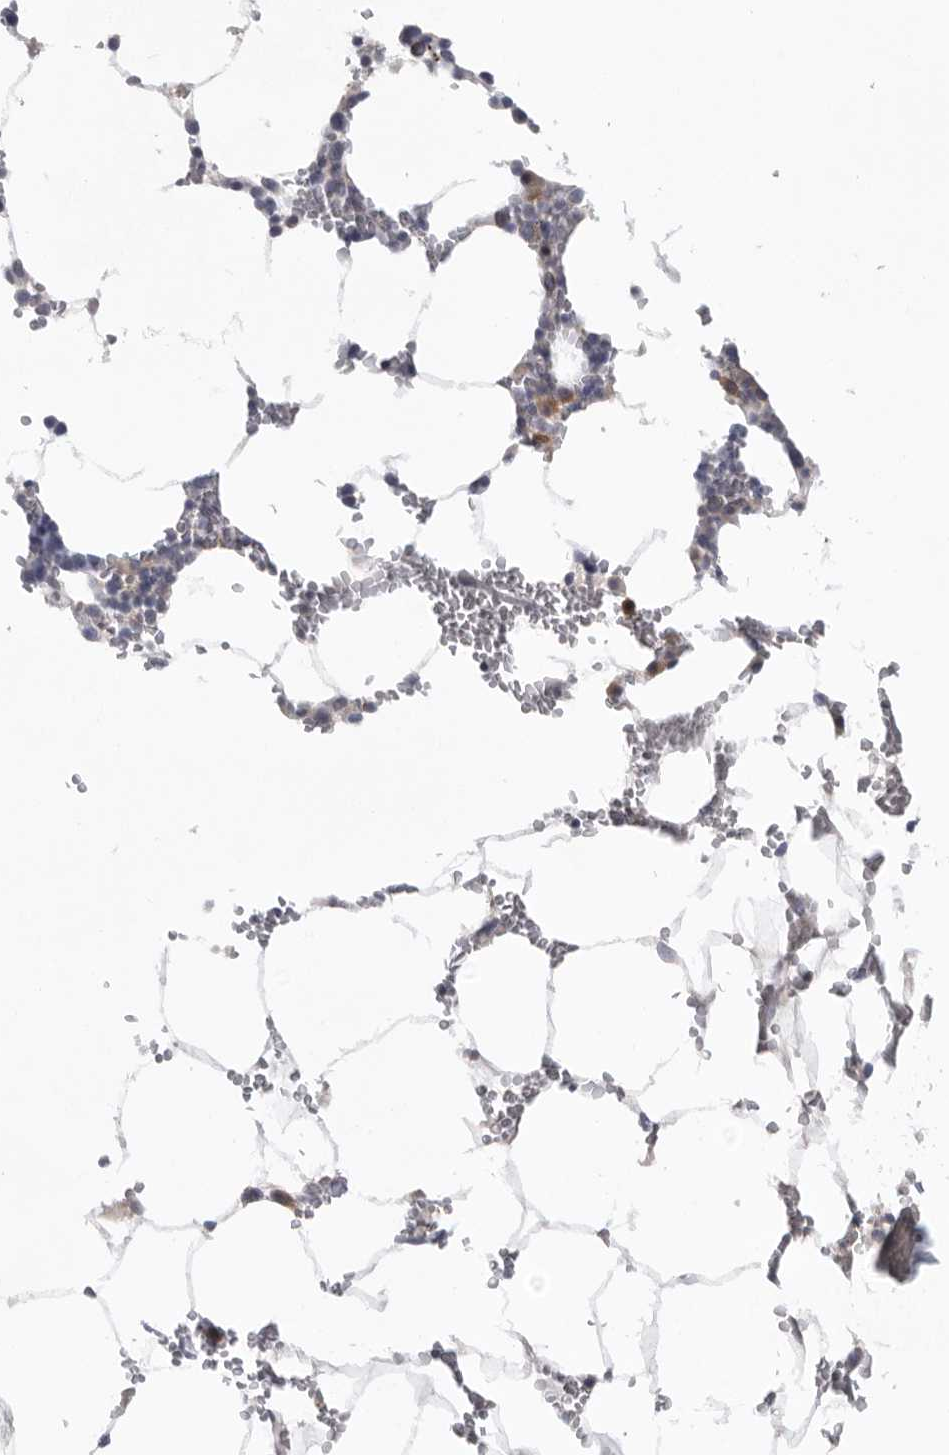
{"staining": {"intensity": "weak", "quantity": "<25%", "location": "cytoplasmic/membranous"}, "tissue": "bone marrow", "cell_type": "Hematopoietic cells", "image_type": "normal", "snomed": [{"axis": "morphology", "description": "Normal tissue, NOS"}, {"axis": "topography", "description": "Bone marrow"}], "caption": "IHC image of unremarkable bone marrow: human bone marrow stained with DAB (3,3'-diaminobenzidine) exhibits no significant protein positivity in hematopoietic cells.", "gene": "USP24", "patient": {"sex": "male", "age": 70}}